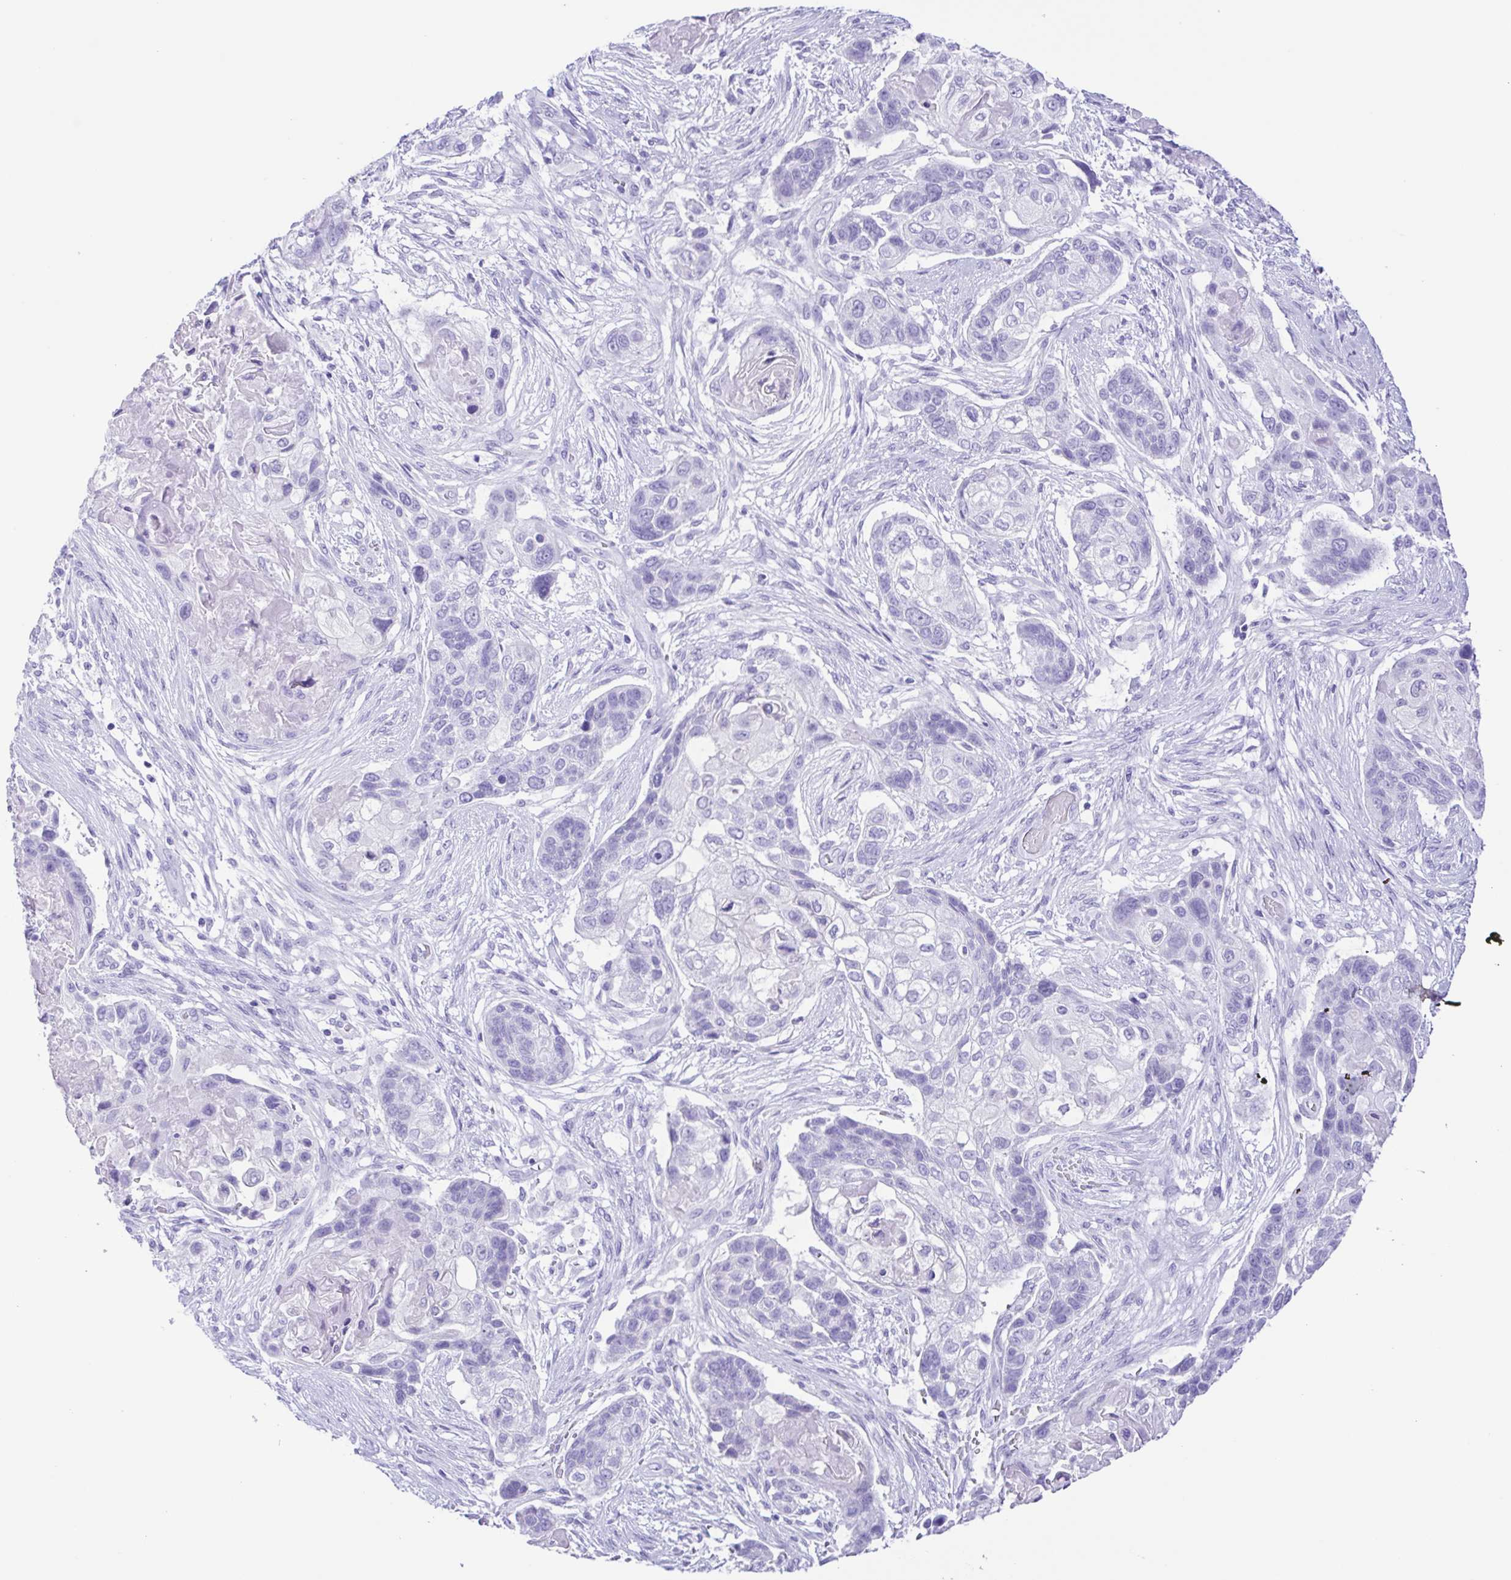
{"staining": {"intensity": "negative", "quantity": "none", "location": "none"}, "tissue": "lung cancer", "cell_type": "Tumor cells", "image_type": "cancer", "snomed": [{"axis": "morphology", "description": "Squamous cell carcinoma, NOS"}, {"axis": "topography", "description": "Lung"}], "caption": "High power microscopy image of an IHC micrograph of lung cancer (squamous cell carcinoma), revealing no significant expression in tumor cells. The staining is performed using DAB (3,3'-diaminobenzidine) brown chromogen with nuclei counter-stained in using hematoxylin.", "gene": "CASP14", "patient": {"sex": "male", "age": 69}}